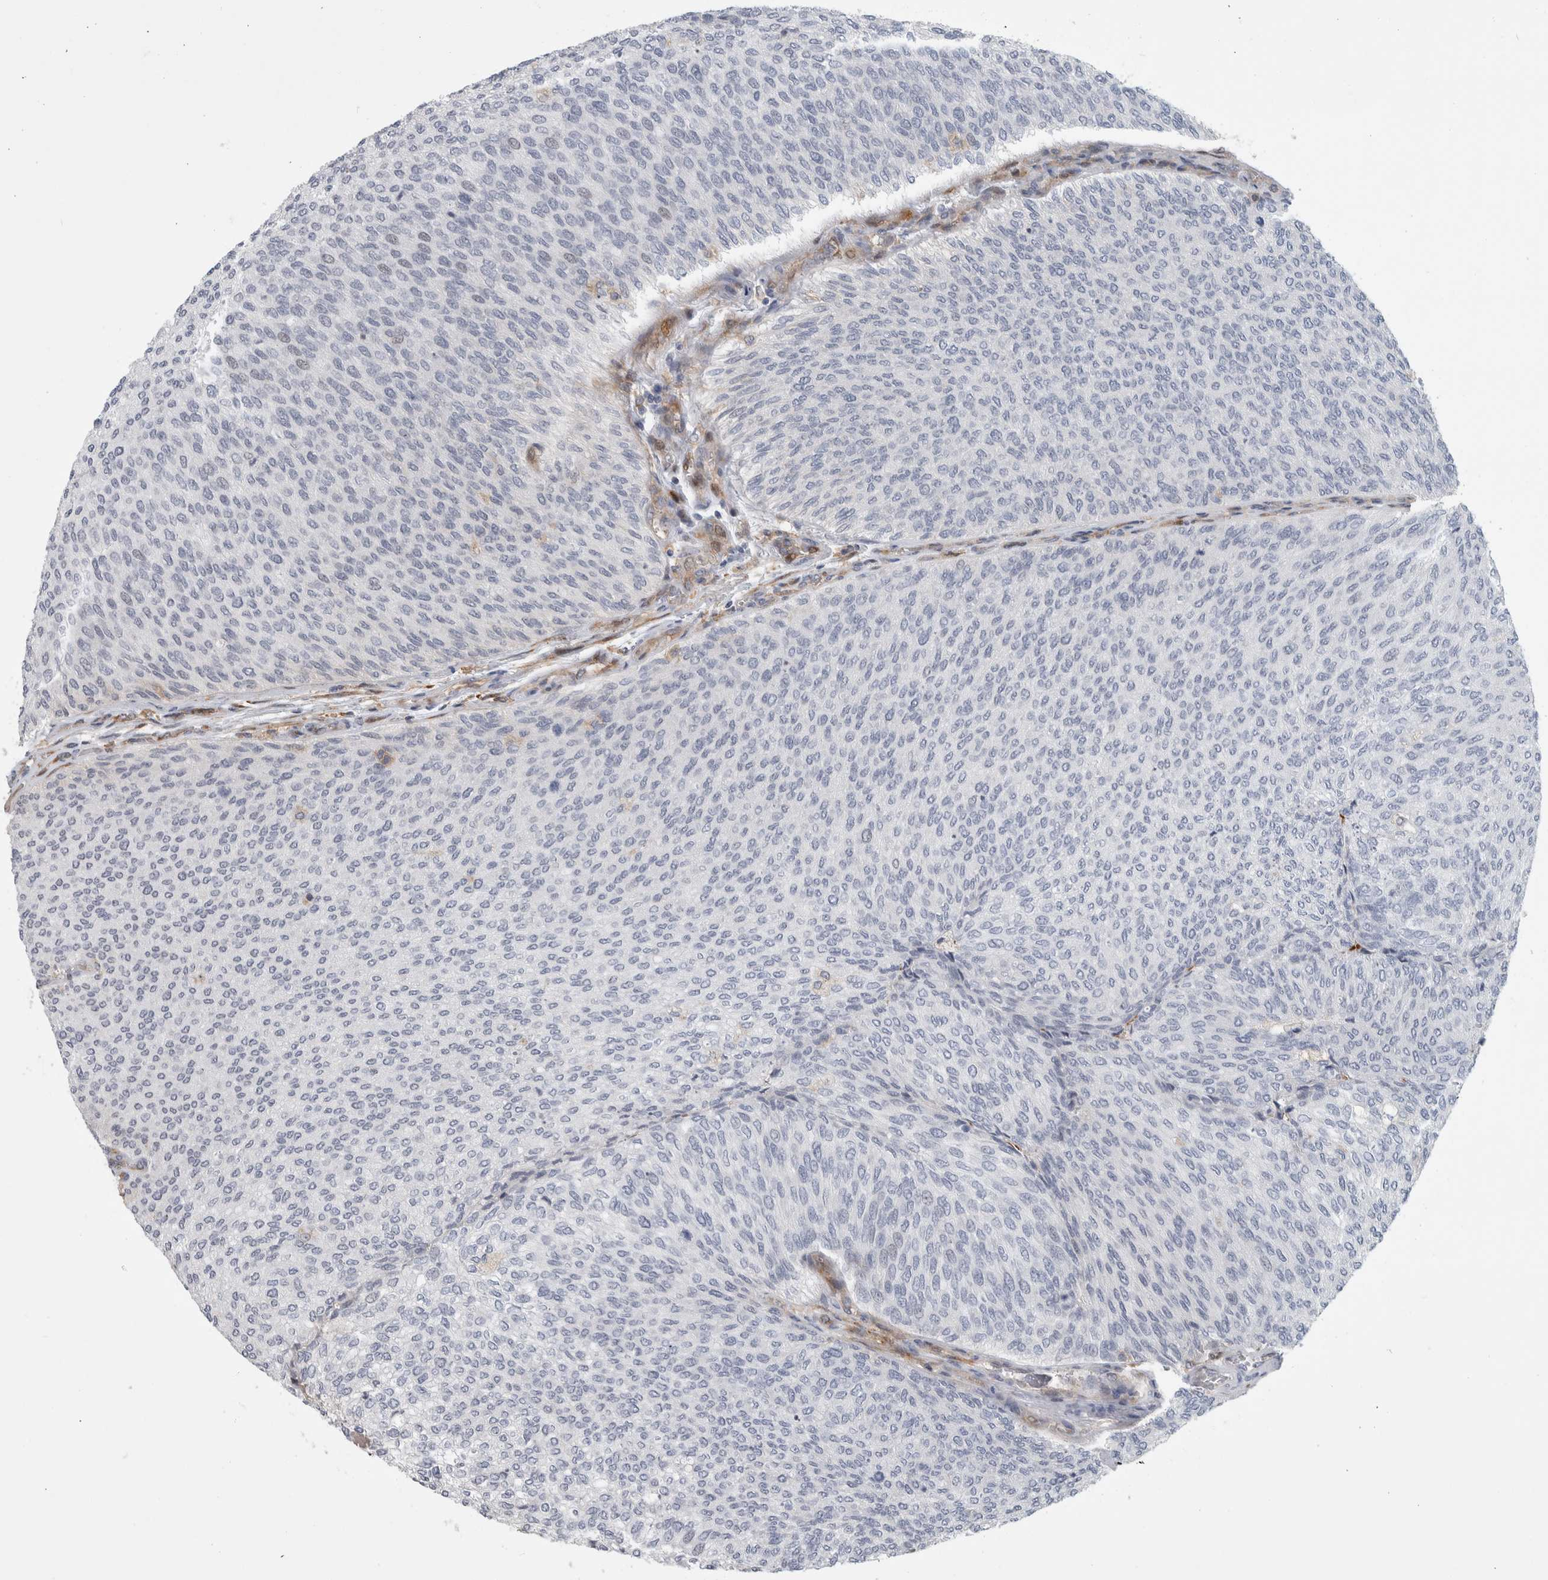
{"staining": {"intensity": "negative", "quantity": "none", "location": "none"}, "tissue": "urothelial cancer", "cell_type": "Tumor cells", "image_type": "cancer", "snomed": [{"axis": "morphology", "description": "Urothelial carcinoma, Low grade"}, {"axis": "topography", "description": "Urinary bladder"}], "caption": "Immunohistochemistry (IHC) histopathology image of neoplastic tissue: urothelial carcinoma (low-grade) stained with DAB displays no significant protein expression in tumor cells.", "gene": "MSL1", "patient": {"sex": "female", "age": 79}}